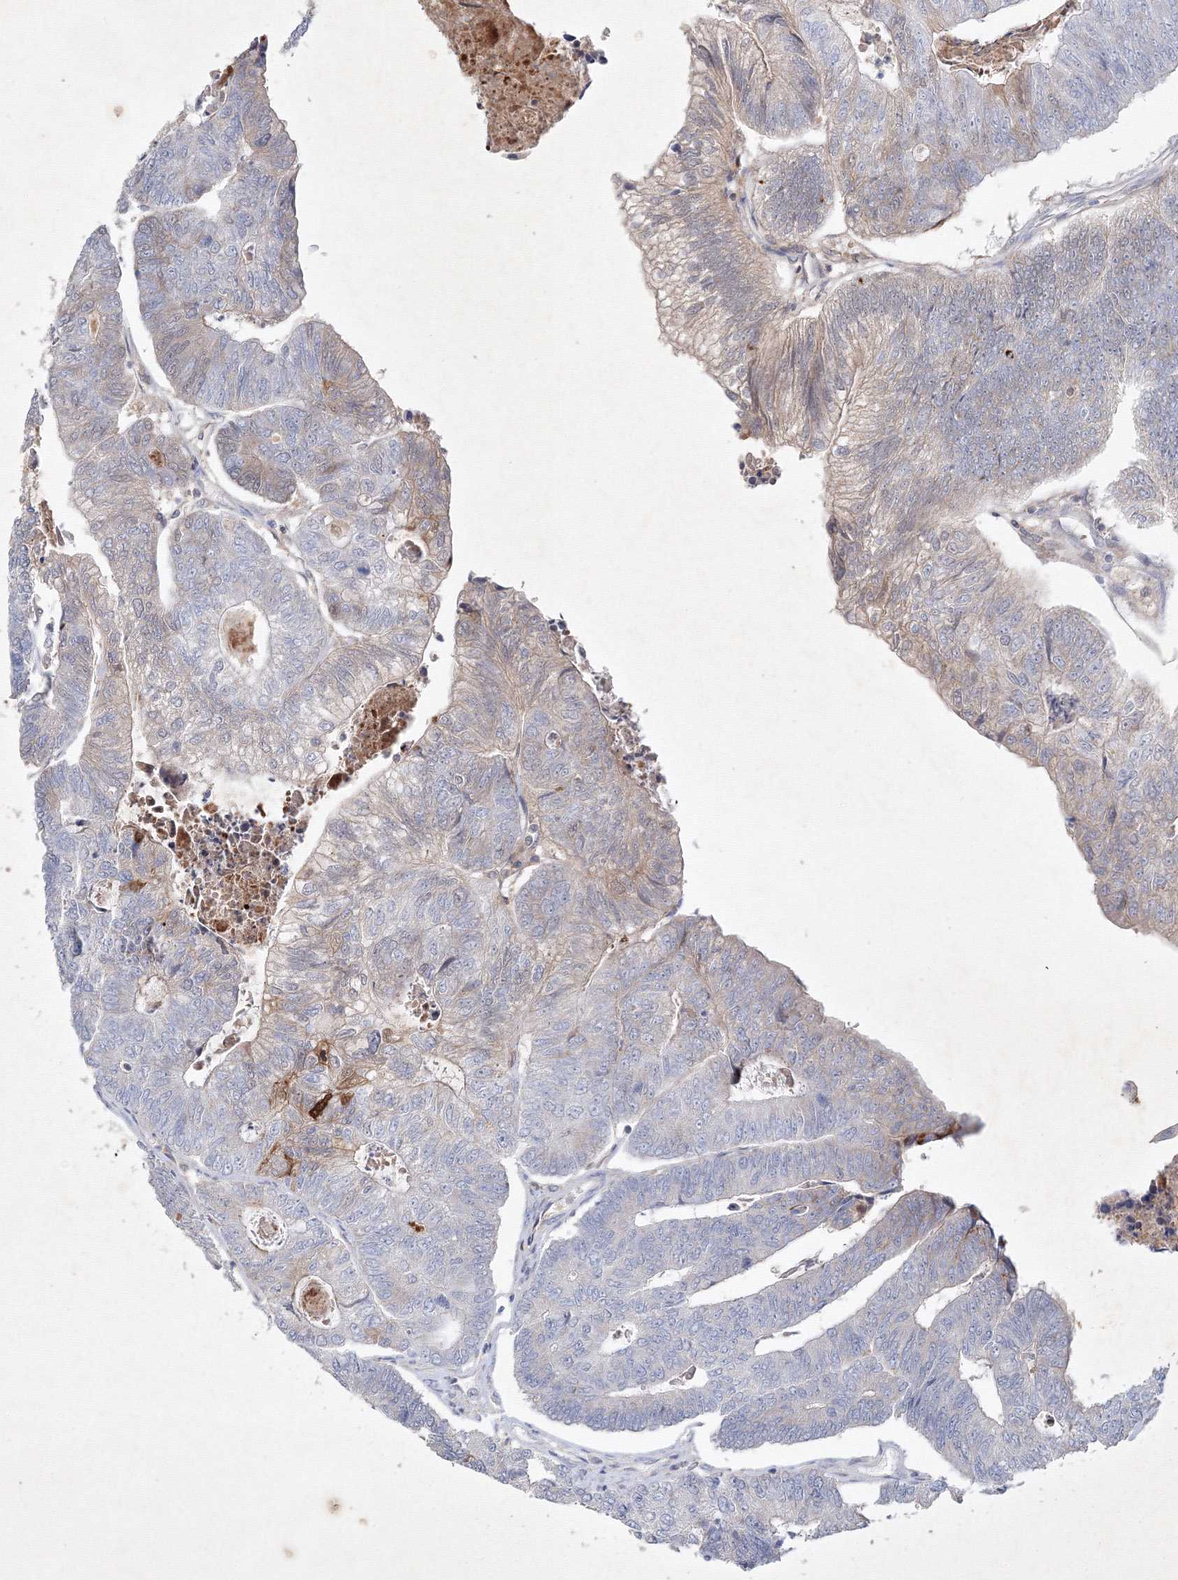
{"staining": {"intensity": "weak", "quantity": "<25%", "location": "cytoplasmic/membranous"}, "tissue": "colorectal cancer", "cell_type": "Tumor cells", "image_type": "cancer", "snomed": [{"axis": "morphology", "description": "Adenocarcinoma, NOS"}, {"axis": "topography", "description": "Colon"}], "caption": "Immunohistochemical staining of human colorectal cancer (adenocarcinoma) exhibits no significant staining in tumor cells.", "gene": "CXXC4", "patient": {"sex": "female", "age": 67}}